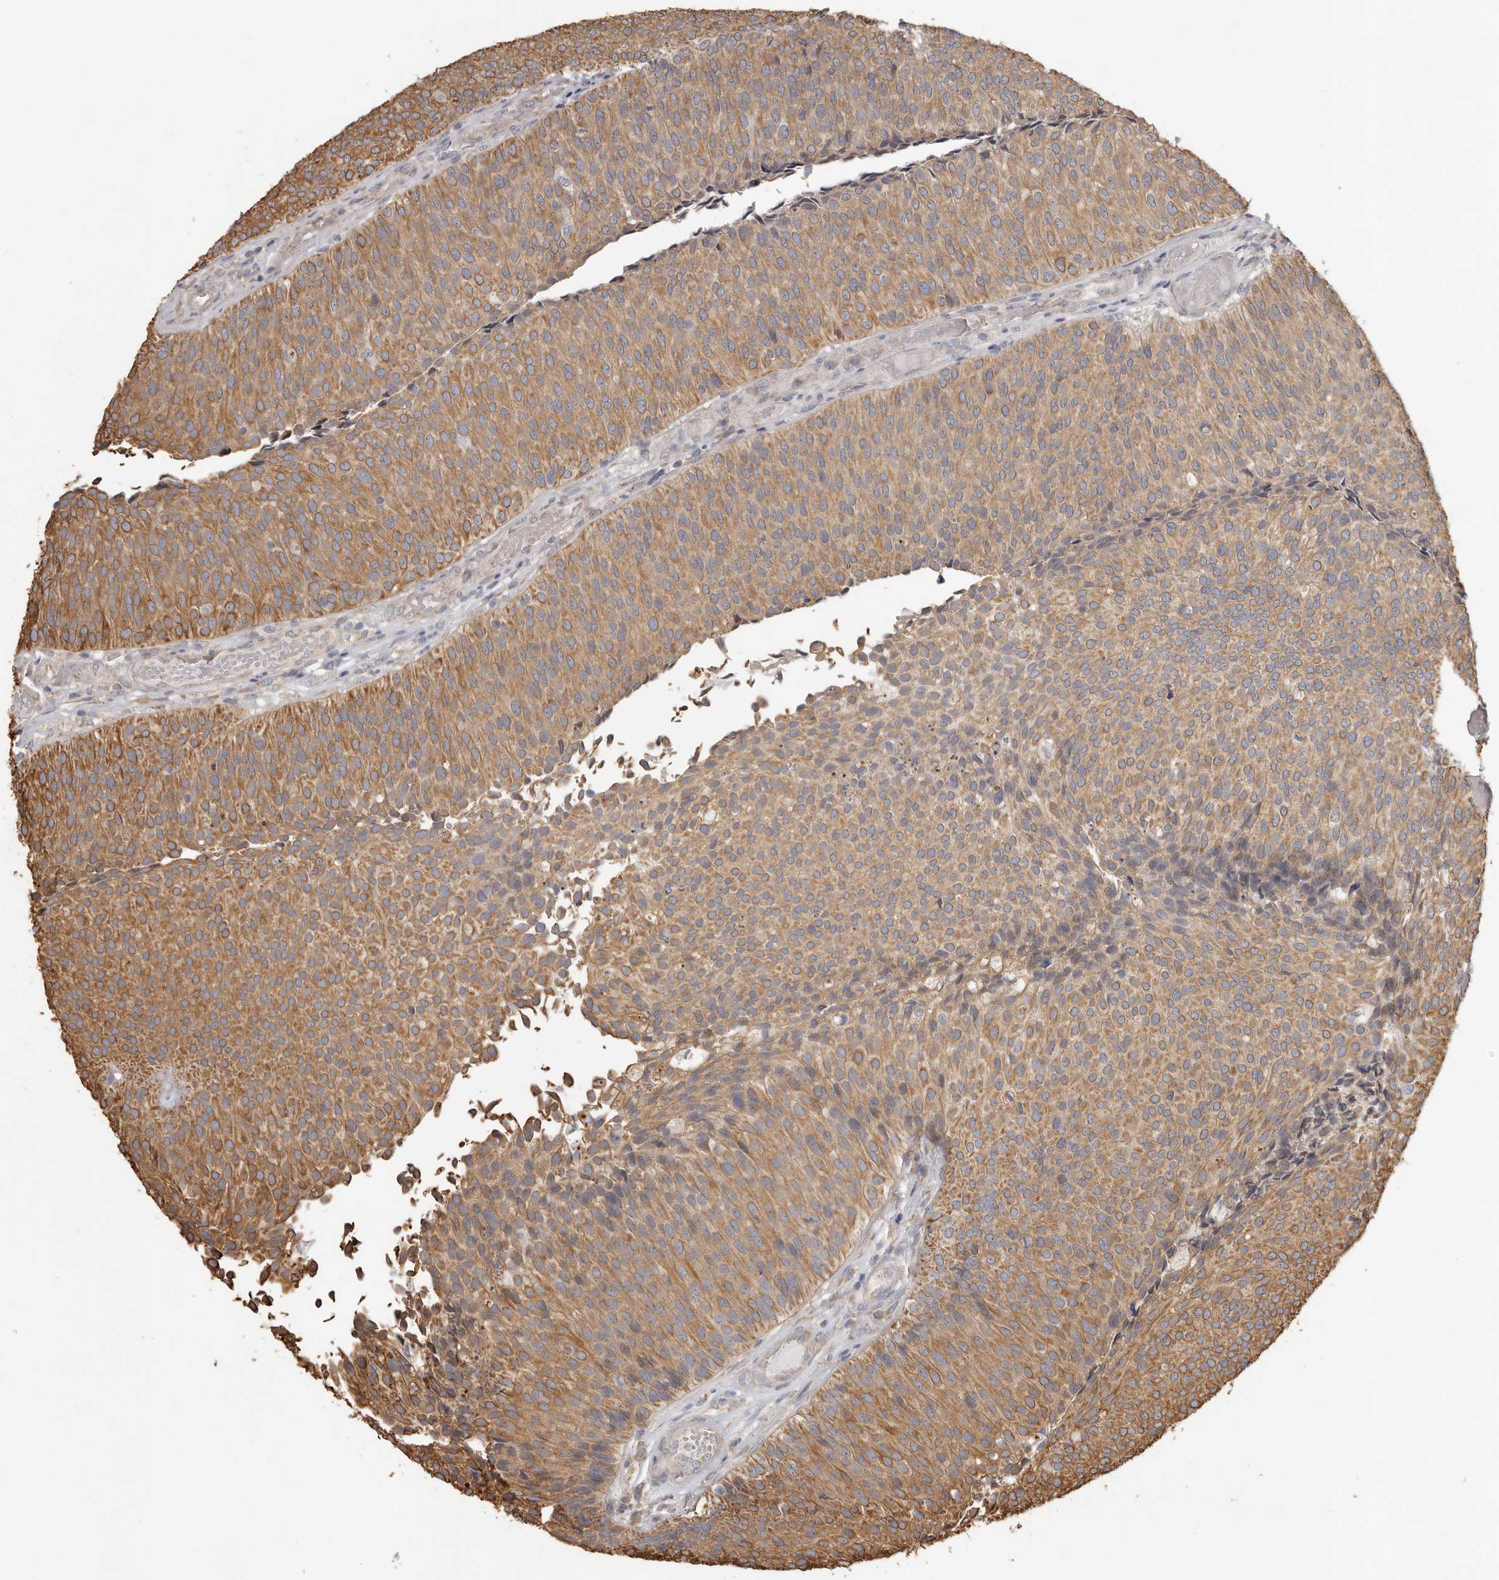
{"staining": {"intensity": "moderate", "quantity": ">75%", "location": "cytoplasmic/membranous"}, "tissue": "urothelial cancer", "cell_type": "Tumor cells", "image_type": "cancer", "snomed": [{"axis": "morphology", "description": "Urothelial carcinoma, Low grade"}, {"axis": "topography", "description": "Urinary bladder"}], "caption": "Immunohistochemistry (IHC) of urothelial carcinoma (low-grade) exhibits medium levels of moderate cytoplasmic/membranous staining in approximately >75% of tumor cells.", "gene": "UNK", "patient": {"sex": "male", "age": 86}}